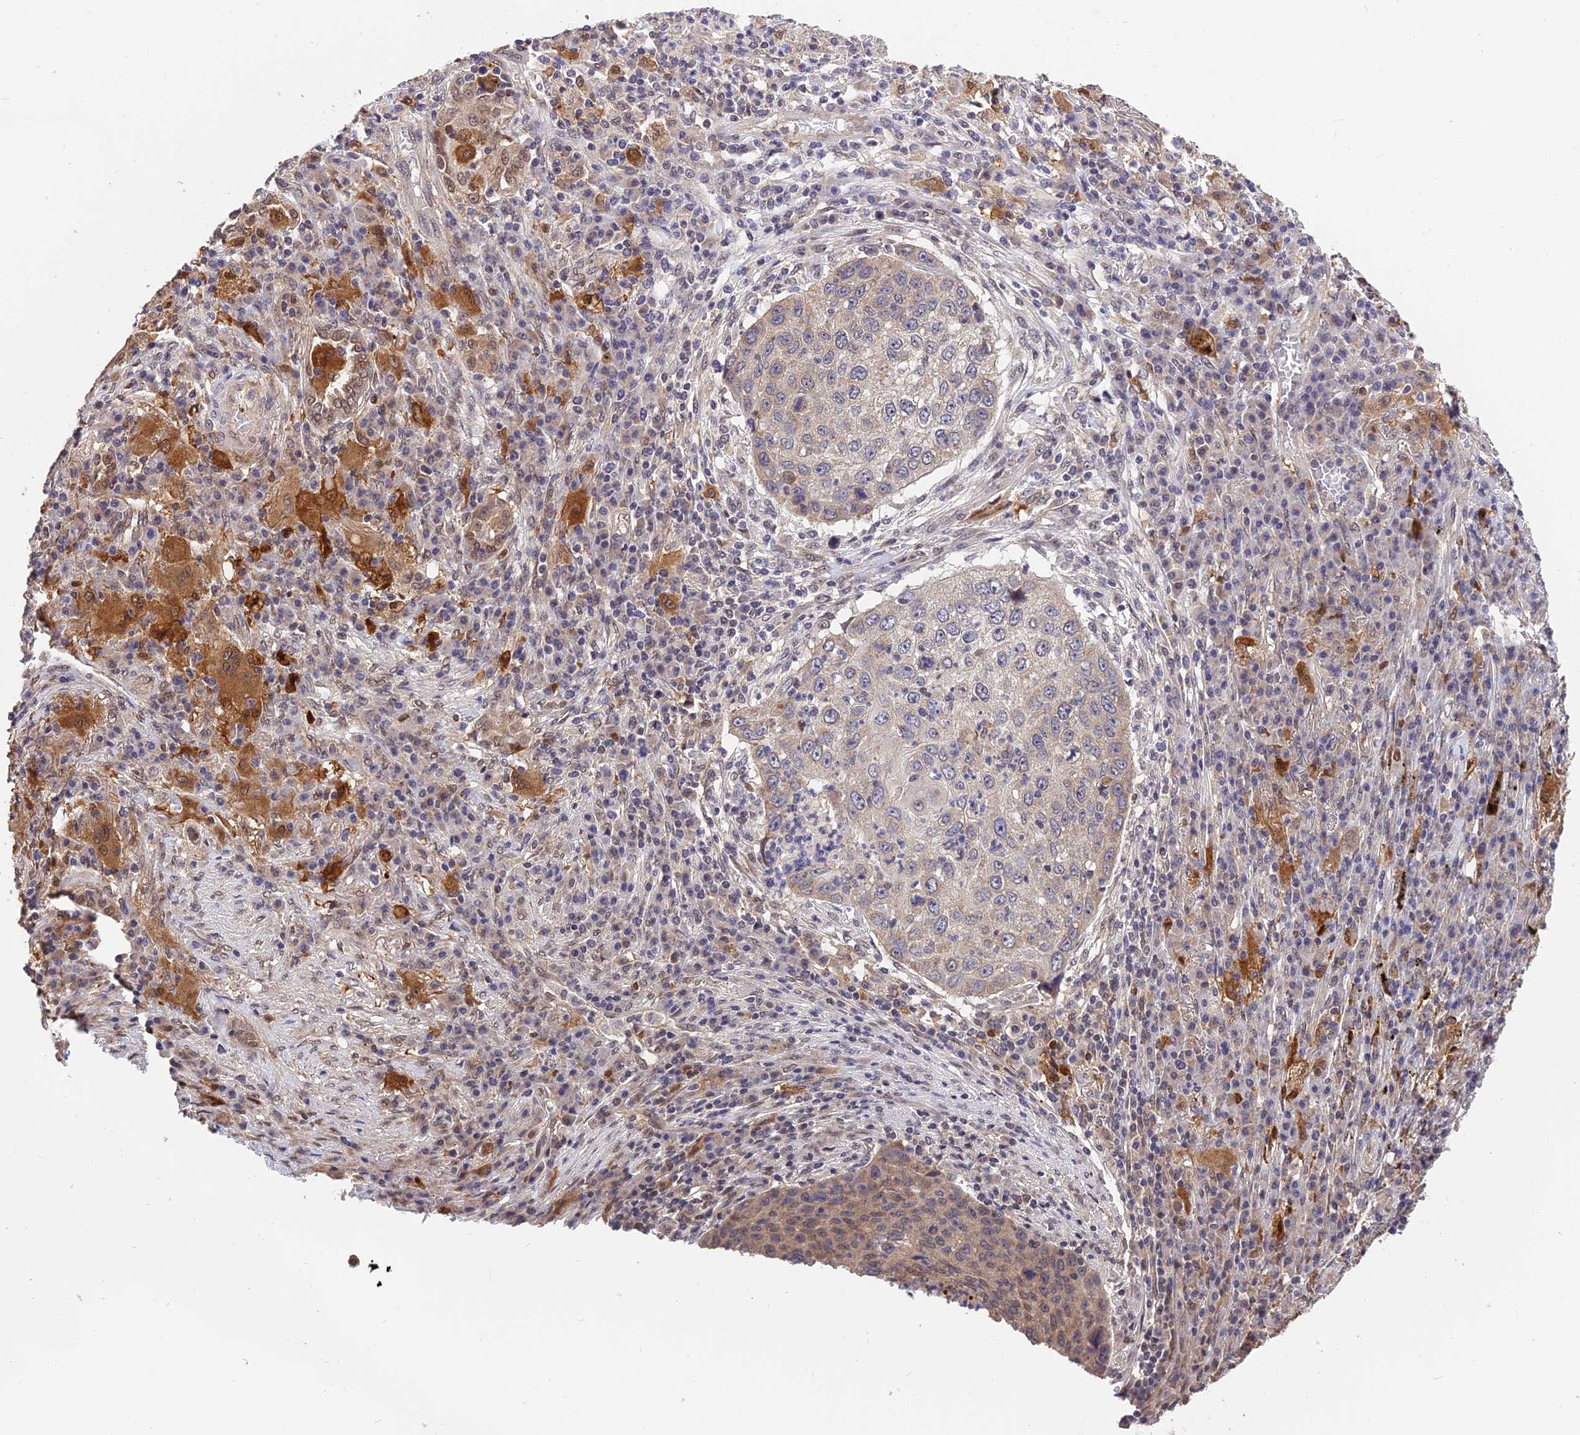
{"staining": {"intensity": "weak", "quantity": "<25%", "location": "cytoplasmic/membranous"}, "tissue": "lung cancer", "cell_type": "Tumor cells", "image_type": "cancer", "snomed": [{"axis": "morphology", "description": "Squamous cell carcinoma, NOS"}, {"axis": "topography", "description": "Lung"}], "caption": "Lung cancer (squamous cell carcinoma) was stained to show a protein in brown. There is no significant positivity in tumor cells. (Stains: DAB IHC with hematoxylin counter stain, Microscopy: brightfield microscopy at high magnification).", "gene": "MNS1", "patient": {"sex": "female", "age": 63}}